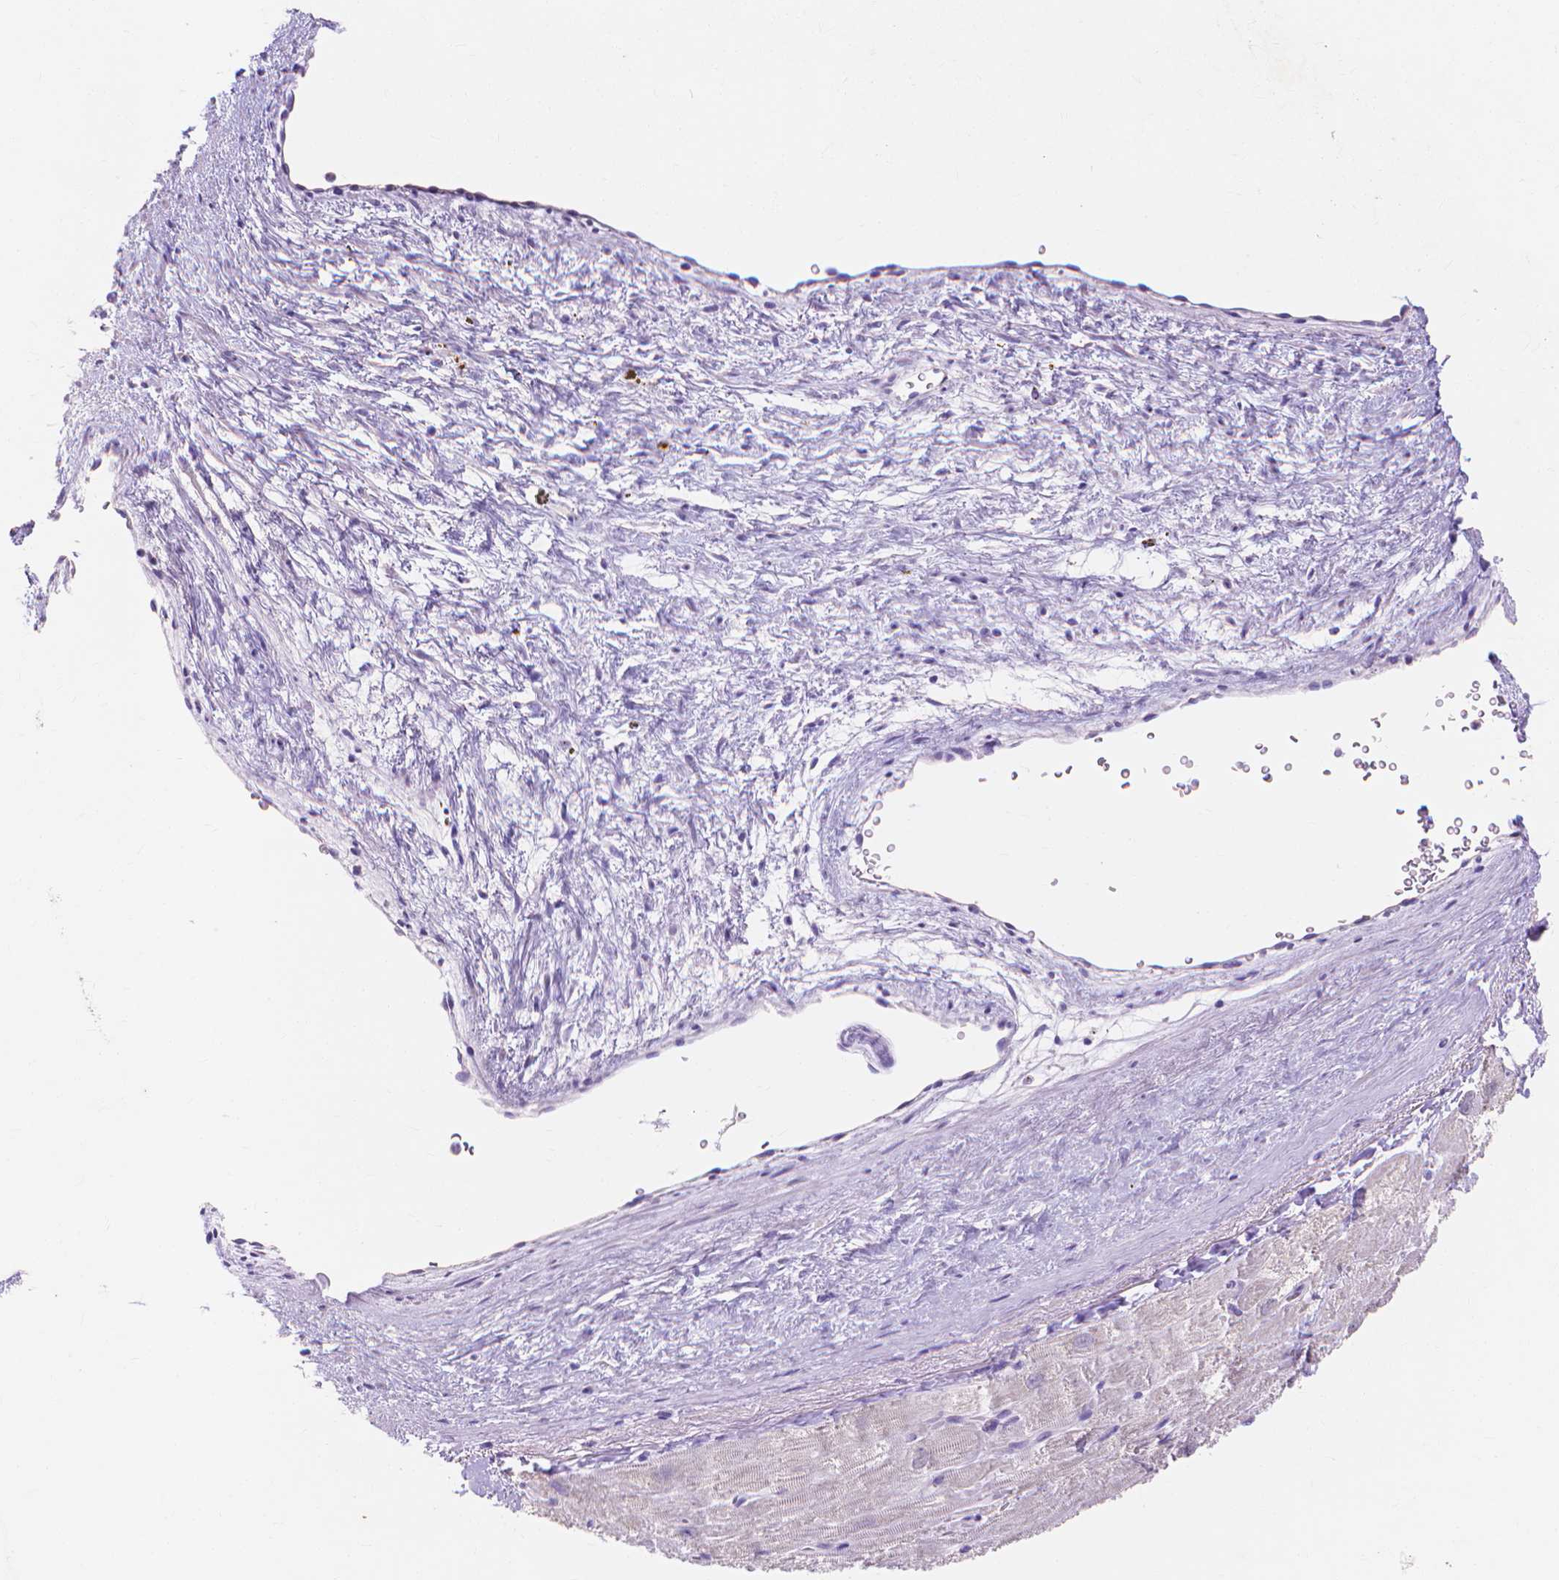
{"staining": {"intensity": "moderate", "quantity": "<25%", "location": "cytoplasmic/membranous"}, "tissue": "heart muscle", "cell_type": "Cardiomyocytes", "image_type": "normal", "snomed": [{"axis": "morphology", "description": "Normal tissue, NOS"}, {"axis": "topography", "description": "Heart"}], "caption": "The histopathology image exhibits staining of benign heart muscle, revealing moderate cytoplasmic/membranous protein staining (brown color) within cardiomyocytes.", "gene": "MMP11", "patient": {"sex": "male", "age": 61}}